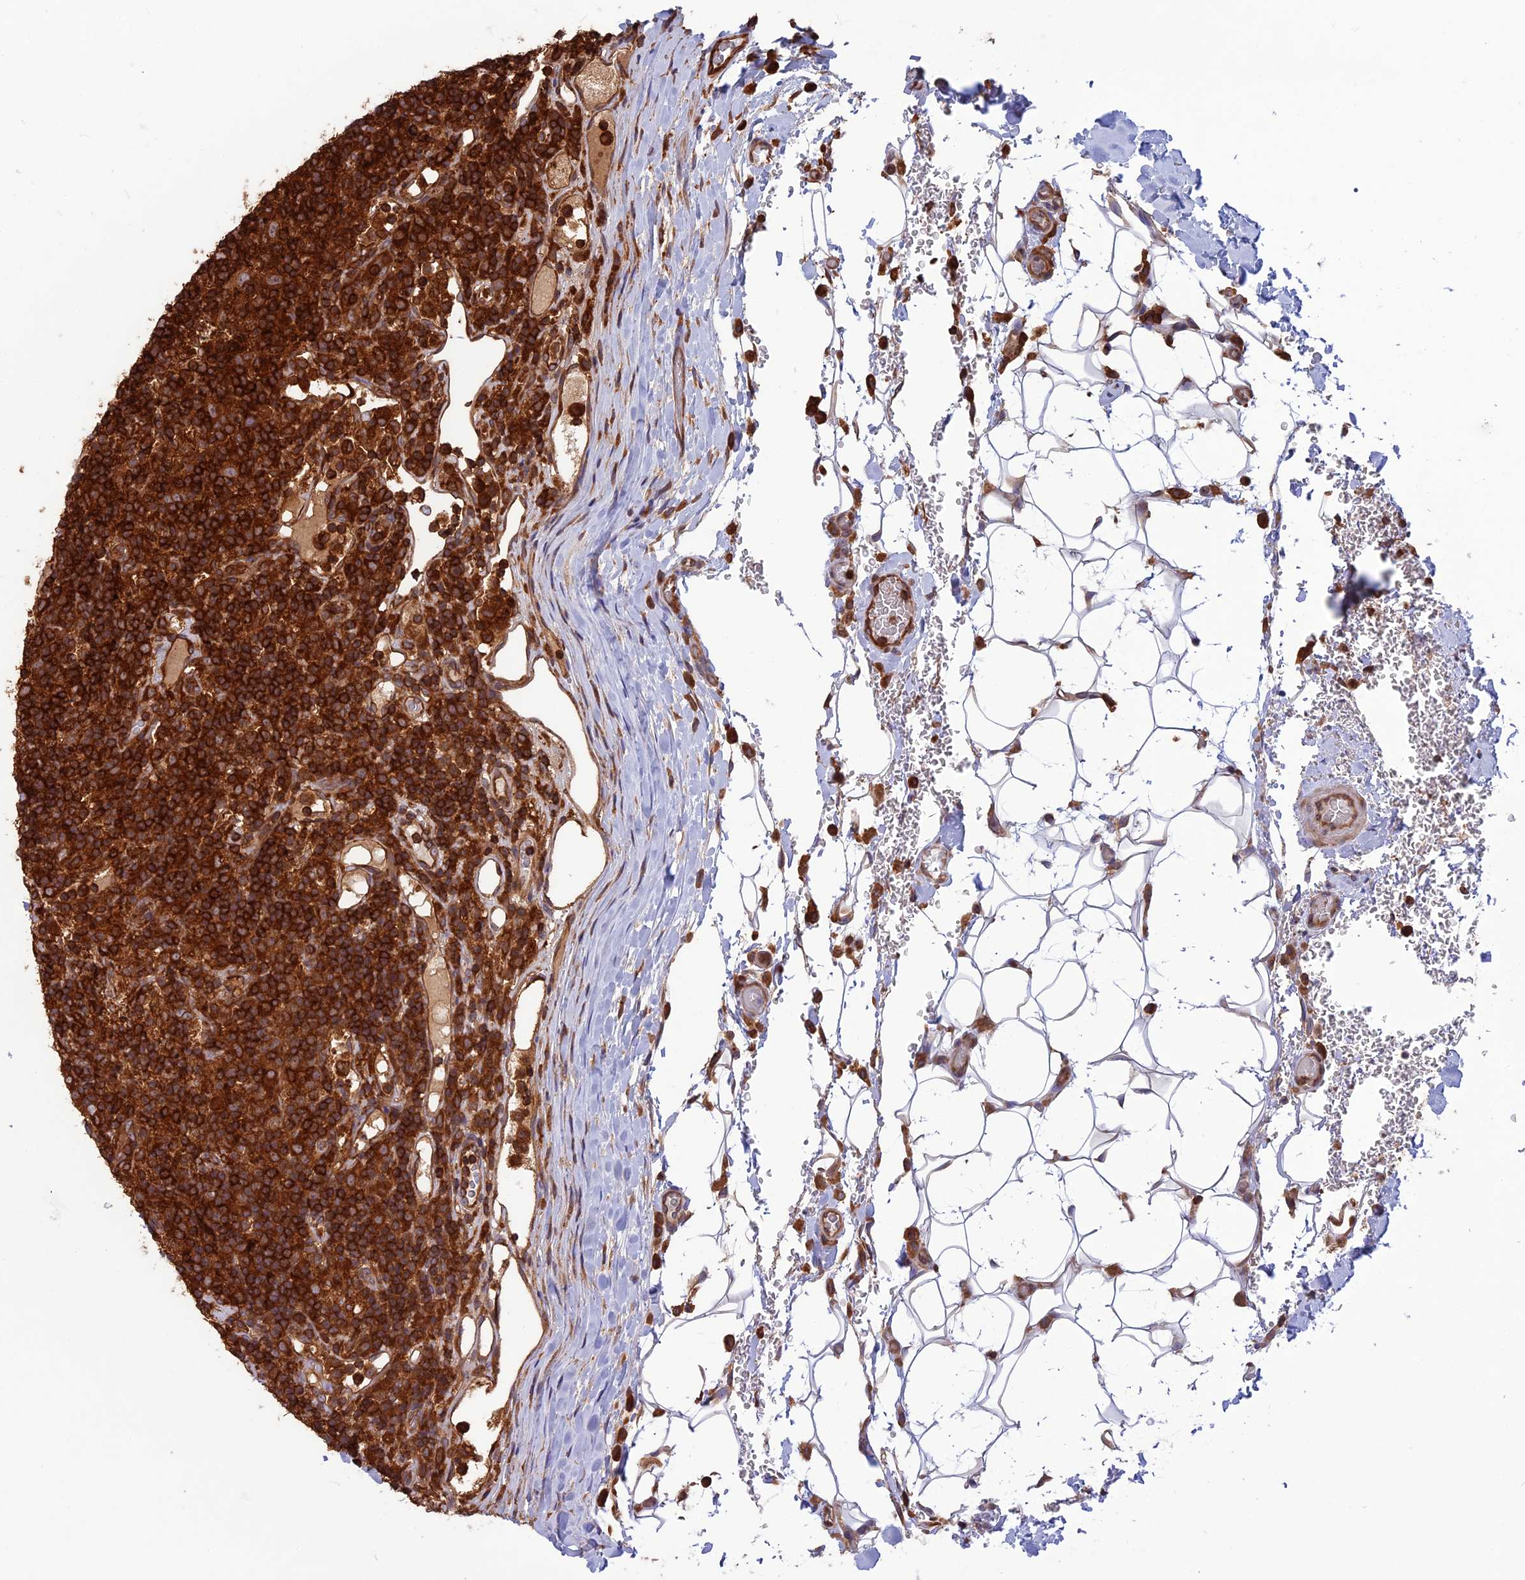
{"staining": {"intensity": "moderate", "quantity": ">75%", "location": "cytoplasmic/membranous"}, "tissue": "lymphoma", "cell_type": "Tumor cells", "image_type": "cancer", "snomed": [{"axis": "morphology", "description": "Hodgkin's disease, NOS"}, {"axis": "topography", "description": "Lymph node"}], "caption": "IHC histopathology image of neoplastic tissue: human lymphoma stained using immunohistochemistry (IHC) shows medium levels of moderate protein expression localized specifically in the cytoplasmic/membranous of tumor cells, appearing as a cytoplasmic/membranous brown color.", "gene": "WDR1", "patient": {"sex": "male", "age": 70}}